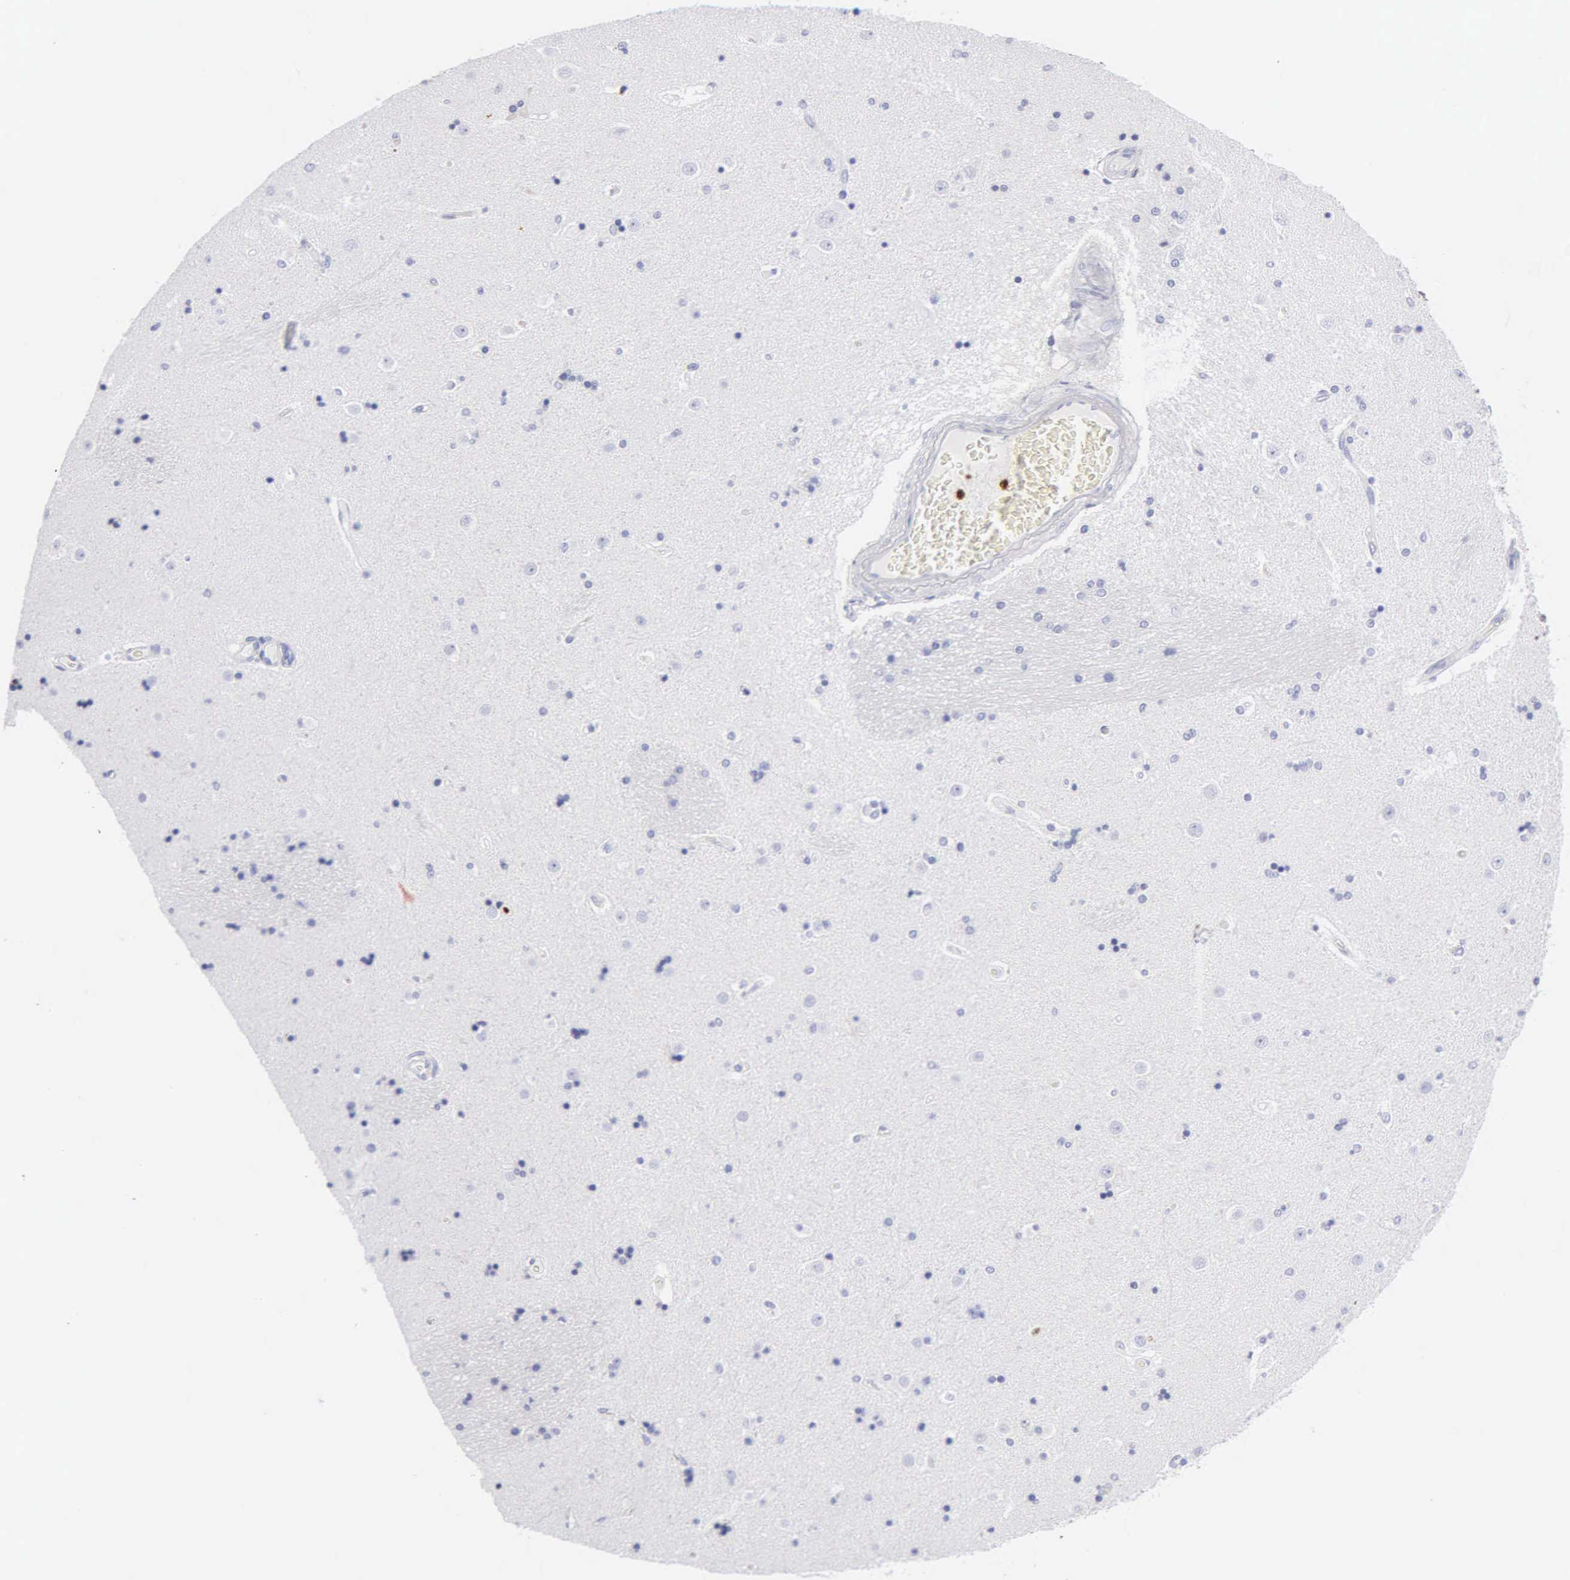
{"staining": {"intensity": "negative", "quantity": "none", "location": "none"}, "tissue": "caudate", "cell_type": "Glial cells", "image_type": "normal", "snomed": [{"axis": "morphology", "description": "Normal tissue, NOS"}, {"axis": "topography", "description": "Lateral ventricle wall"}], "caption": "This is a image of IHC staining of normal caudate, which shows no staining in glial cells.", "gene": "CTSG", "patient": {"sex": "female", "age": 54}}